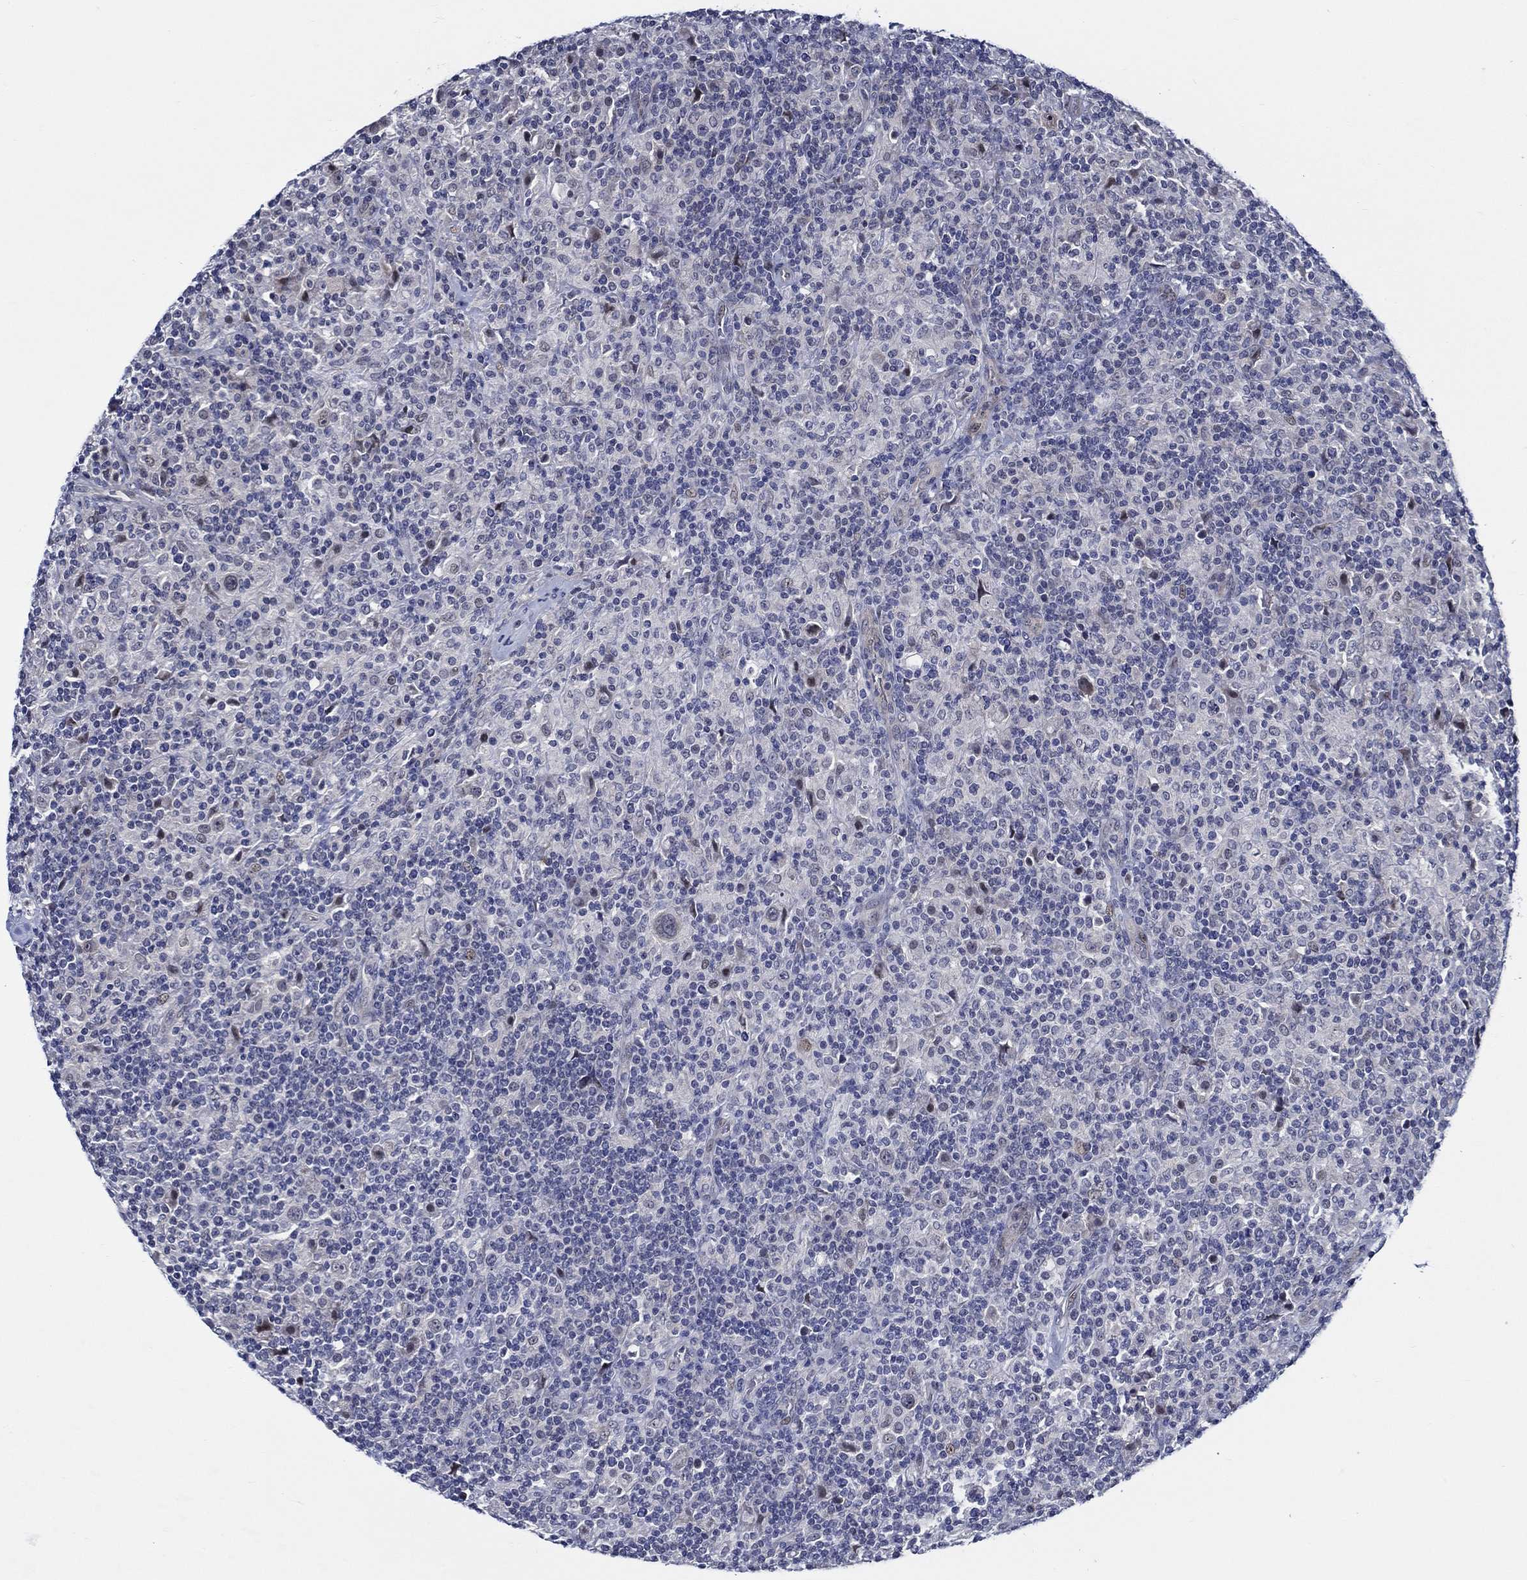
{"staining": {"intensity": "negative", "quantity": "none", "location": "none"}, "tissue": "lymphoma", "cell_type": "Tumor cells", "image_type": "cancer", "snomed": [{"axis": "morphology", "description": "Hodgkin's disease, NOS"}, {"axis": "topography", "description": "Lymph node"}], "caption": "There is no significant staining in tumor cells of Hodgkin's disease.", "gene": "C8orf48", "patient": {"sex": "male", "age": 70}}